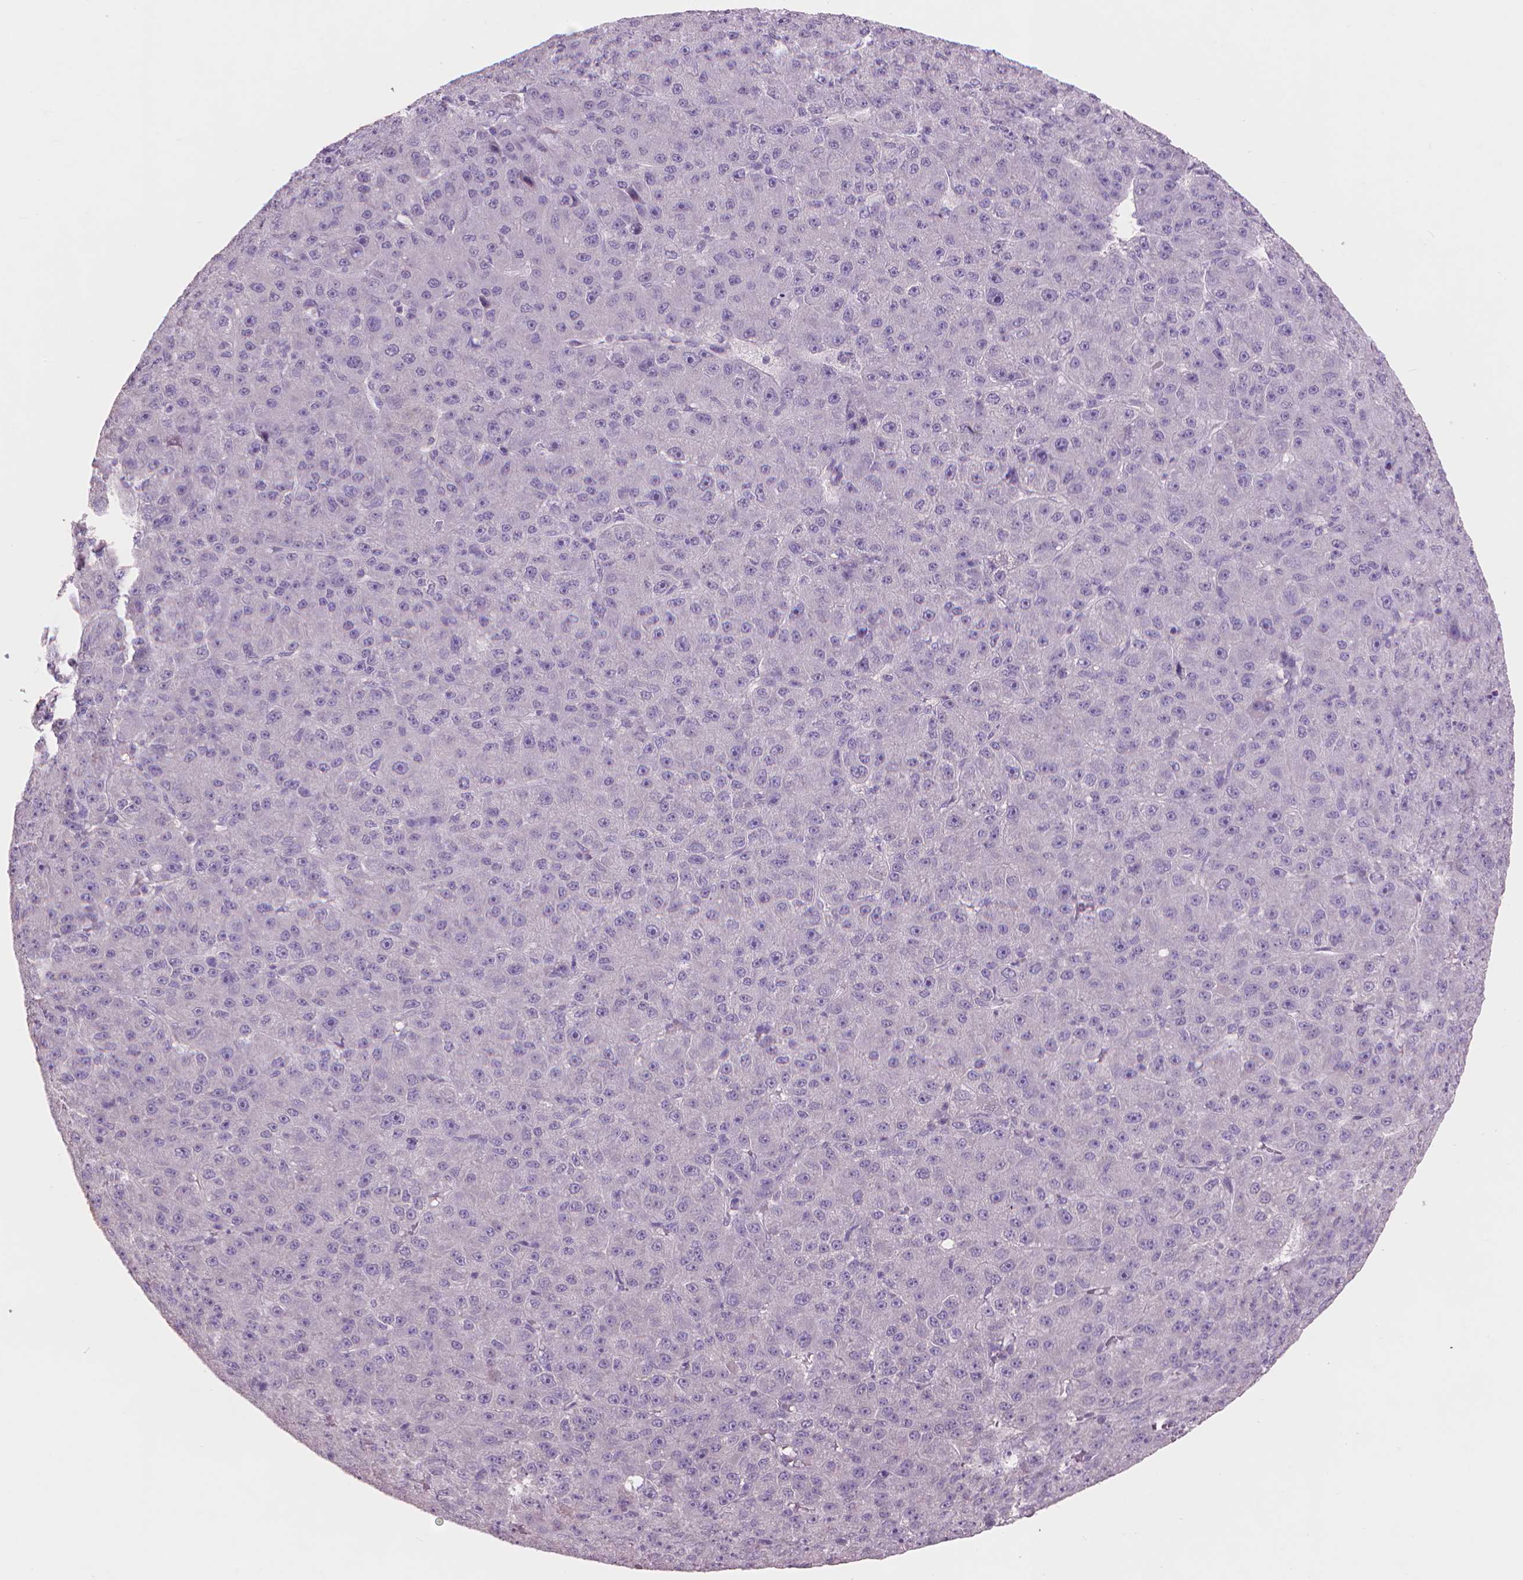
{"staining": {"intensity": "negative", "quantity": "none", "location": "none"}, "tissue": "liver cancer", "cell_type": "Tumor cells", "image_type": "cancer", "snomed": [{"axis": "morphology", "description": "Carcinoma, Hepatocellular, NOS"}, {"axis": "topography", "description": "Liver"}], "caption": "DAB (3,3'-diaminobenzidine) immunohistochemical staining of human liver cancer exhibits no significant positivity in tumor cells.", "gene": "ENO2", "patient": {"sex": "male", "age": 67}}